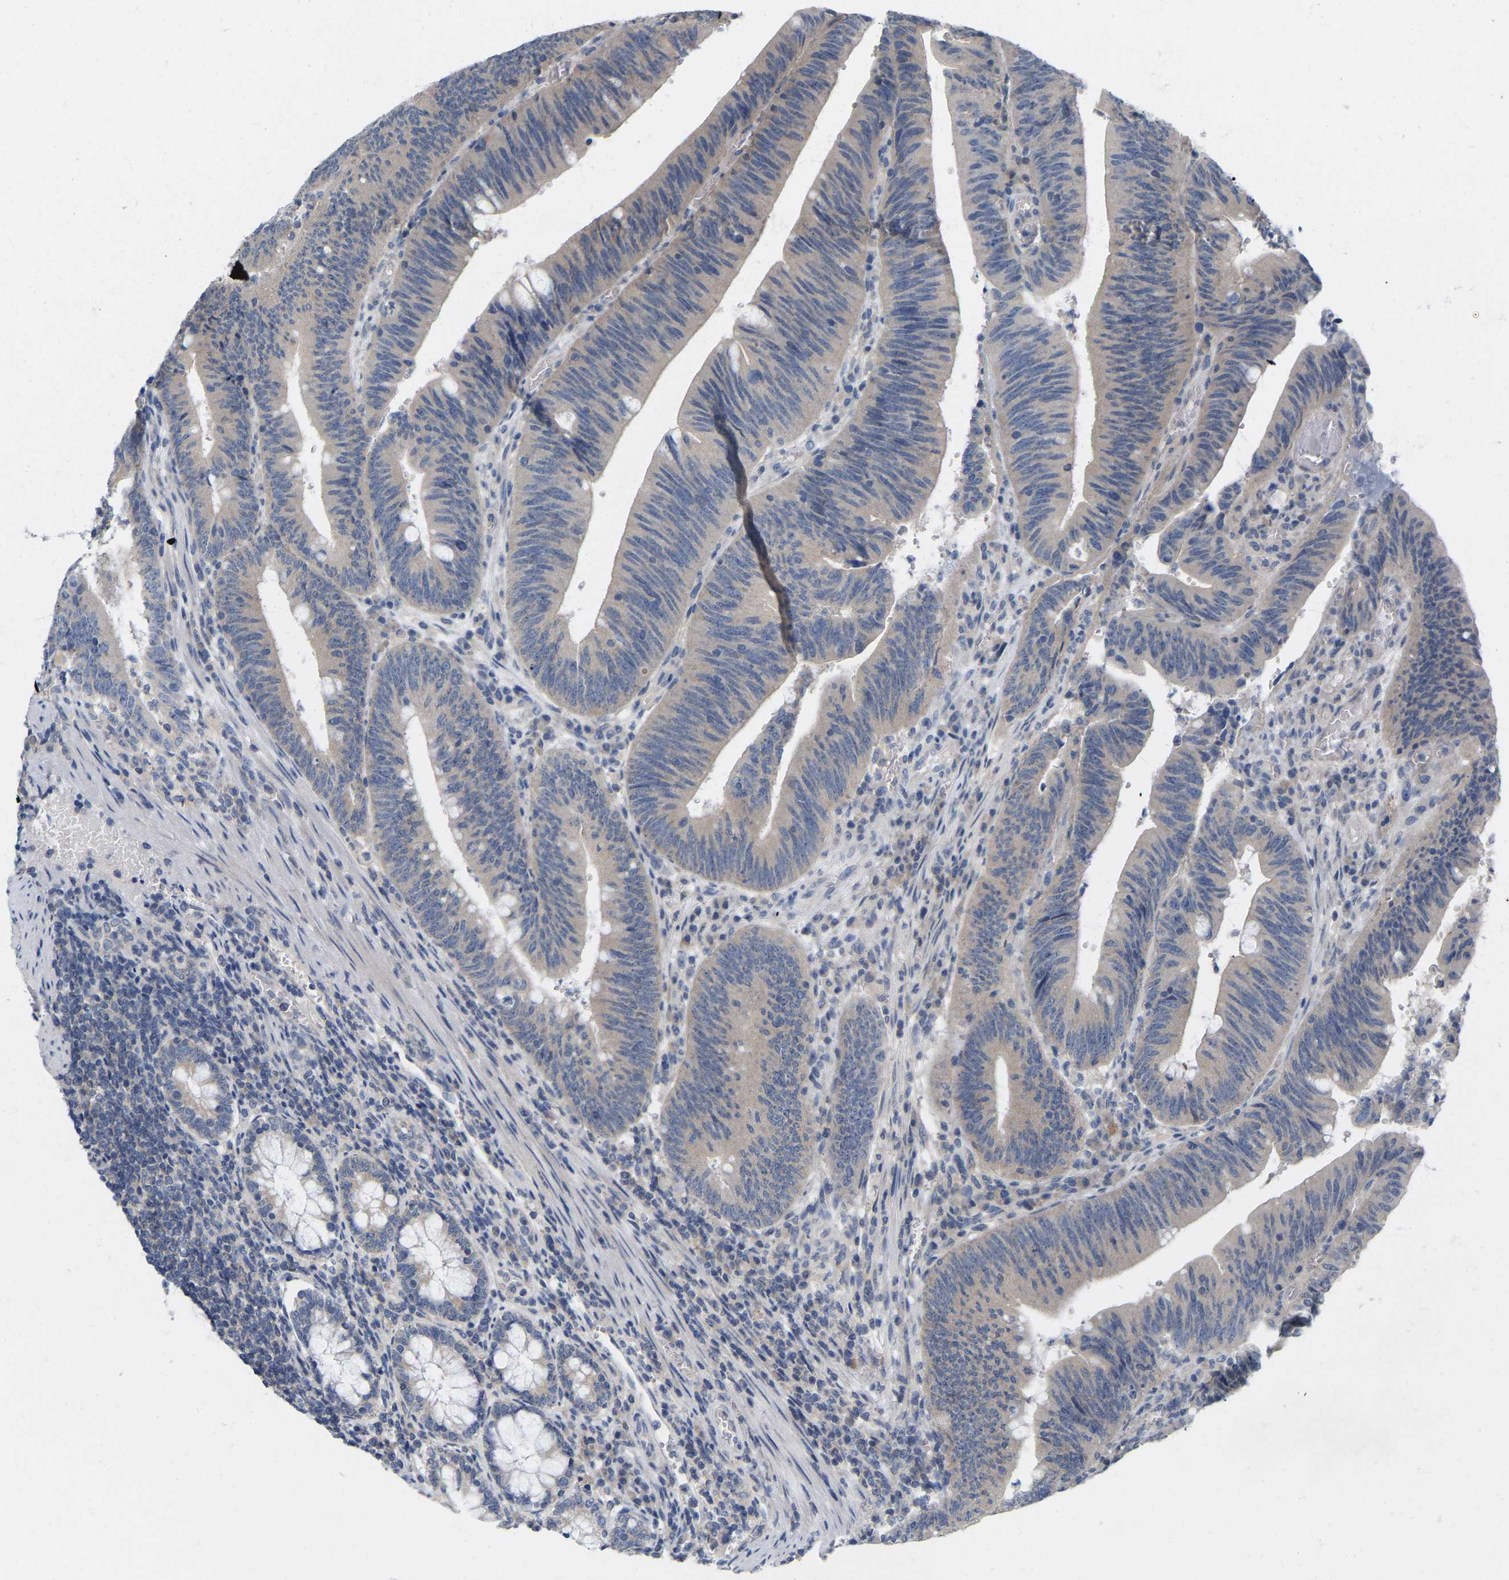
{"staining": {"intensity": "moderate", "quantity": "25%-75%", "location": "cytoplasmic/membranous"}, "tissue": "colorectal cancer", "cell_type": "Tumor cells", "image_type": "cancer", "snomed": [{"axis": "morphology", "description": "Normal tissue, NOS"}, {"axis": "morphology", "description": "Adenocarcinoma, NOS"}, {"axis": "topography", "description": "Rectum"}], "caption": "Moderate cytoplasmic/membranous protein positivity is identified in about 25%-75% of tumor cells in colorectal cancer.", "gene": "WIPI2", "patient": {"sex": "female", "age": 66}}